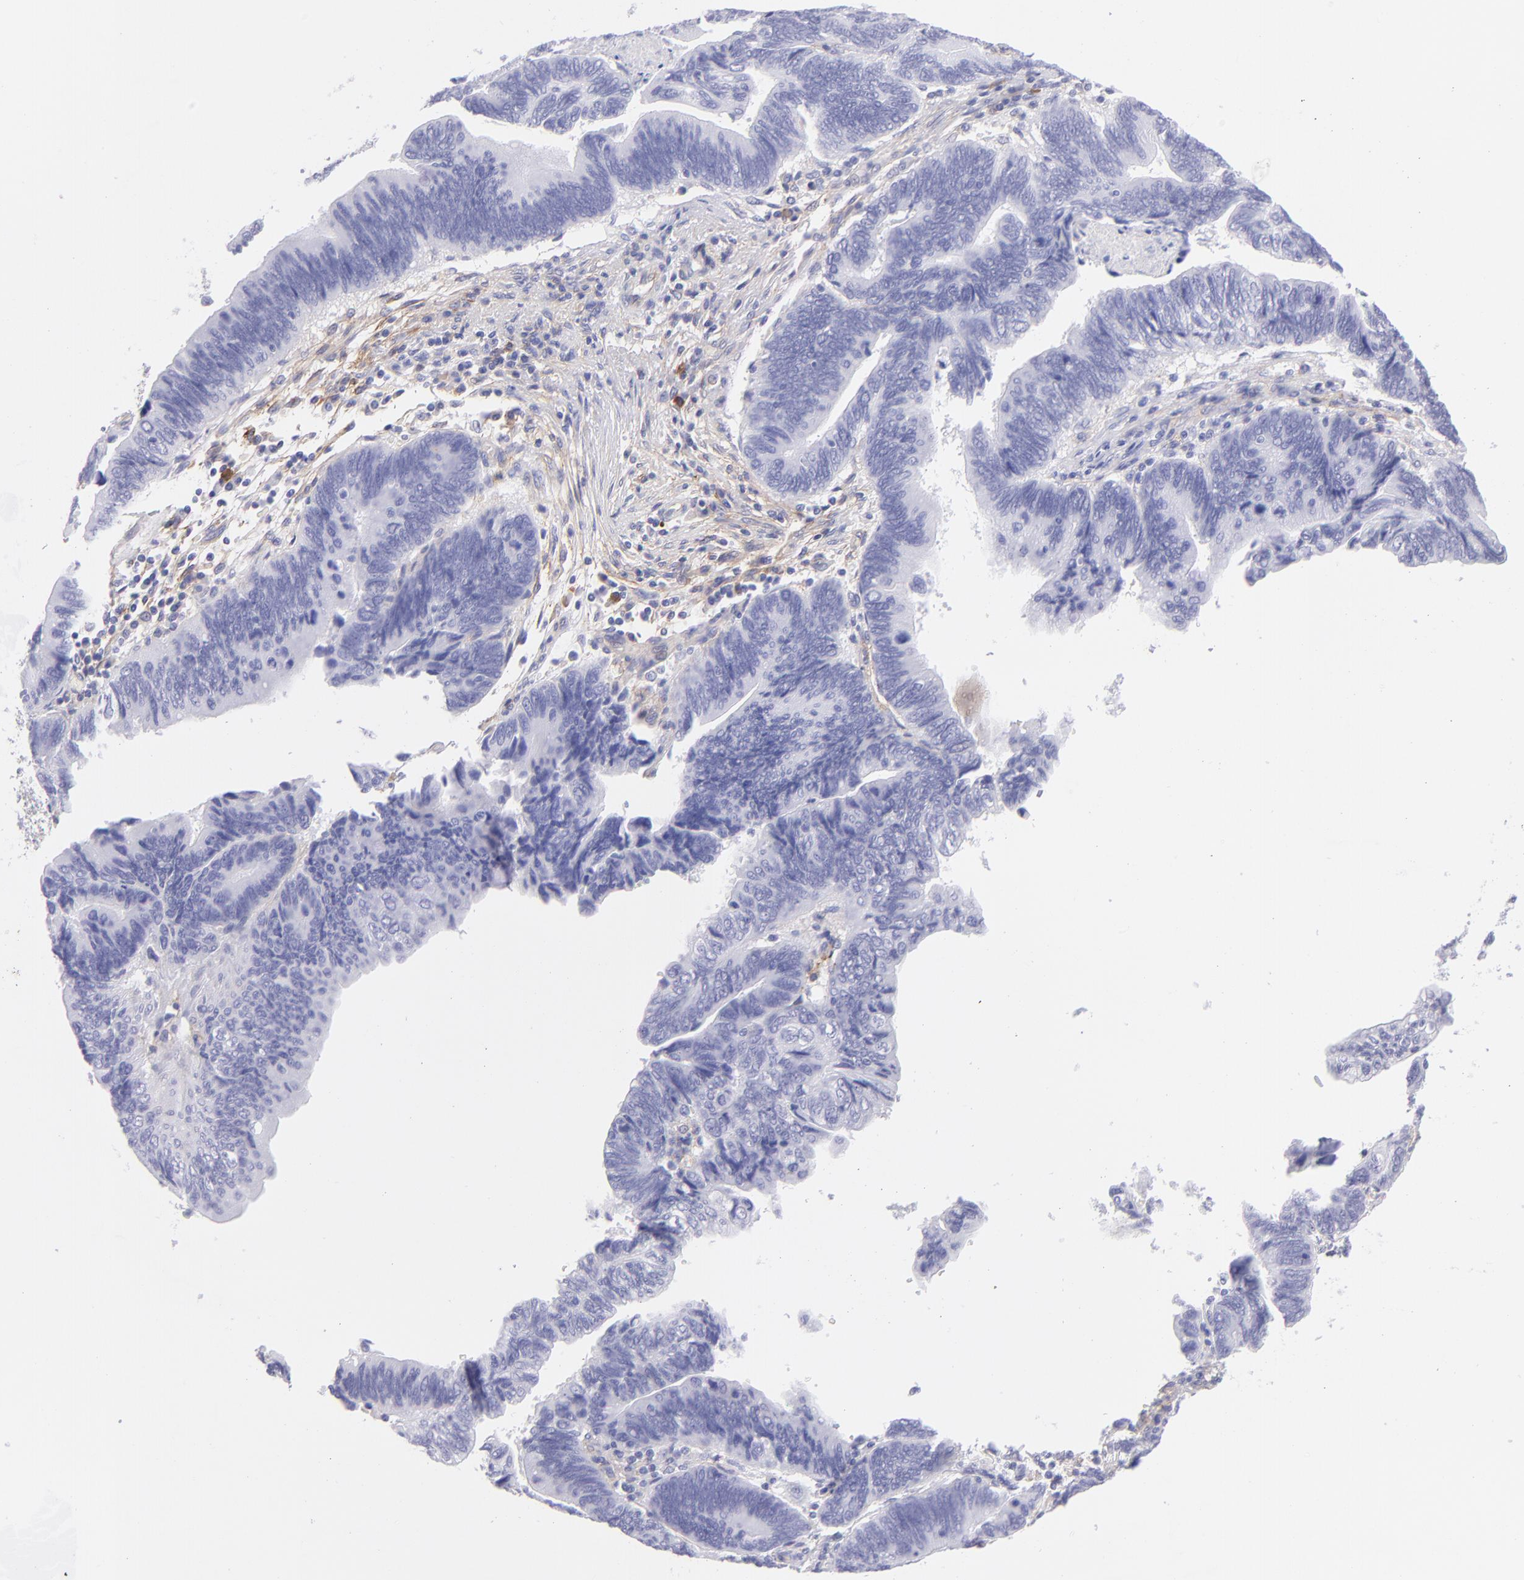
{"staining": {"intensity": "negative", "quantity": "none", "location": "none"}, "tissue": "pancreatic cancer", "cell_type": "Tumor cells", "image_type": "cancer", "snomed": [{"axis": "morphology", "description": "Adenocarcinoma, NOS"}, {"axis": "topography", "description": "Pancreas"}], "caption": "There is no significant expression in tumor cells of adenocarcinoma (pancreatic).", "gene": "CD81", "patient": {"sex": "female", "age": 70}}